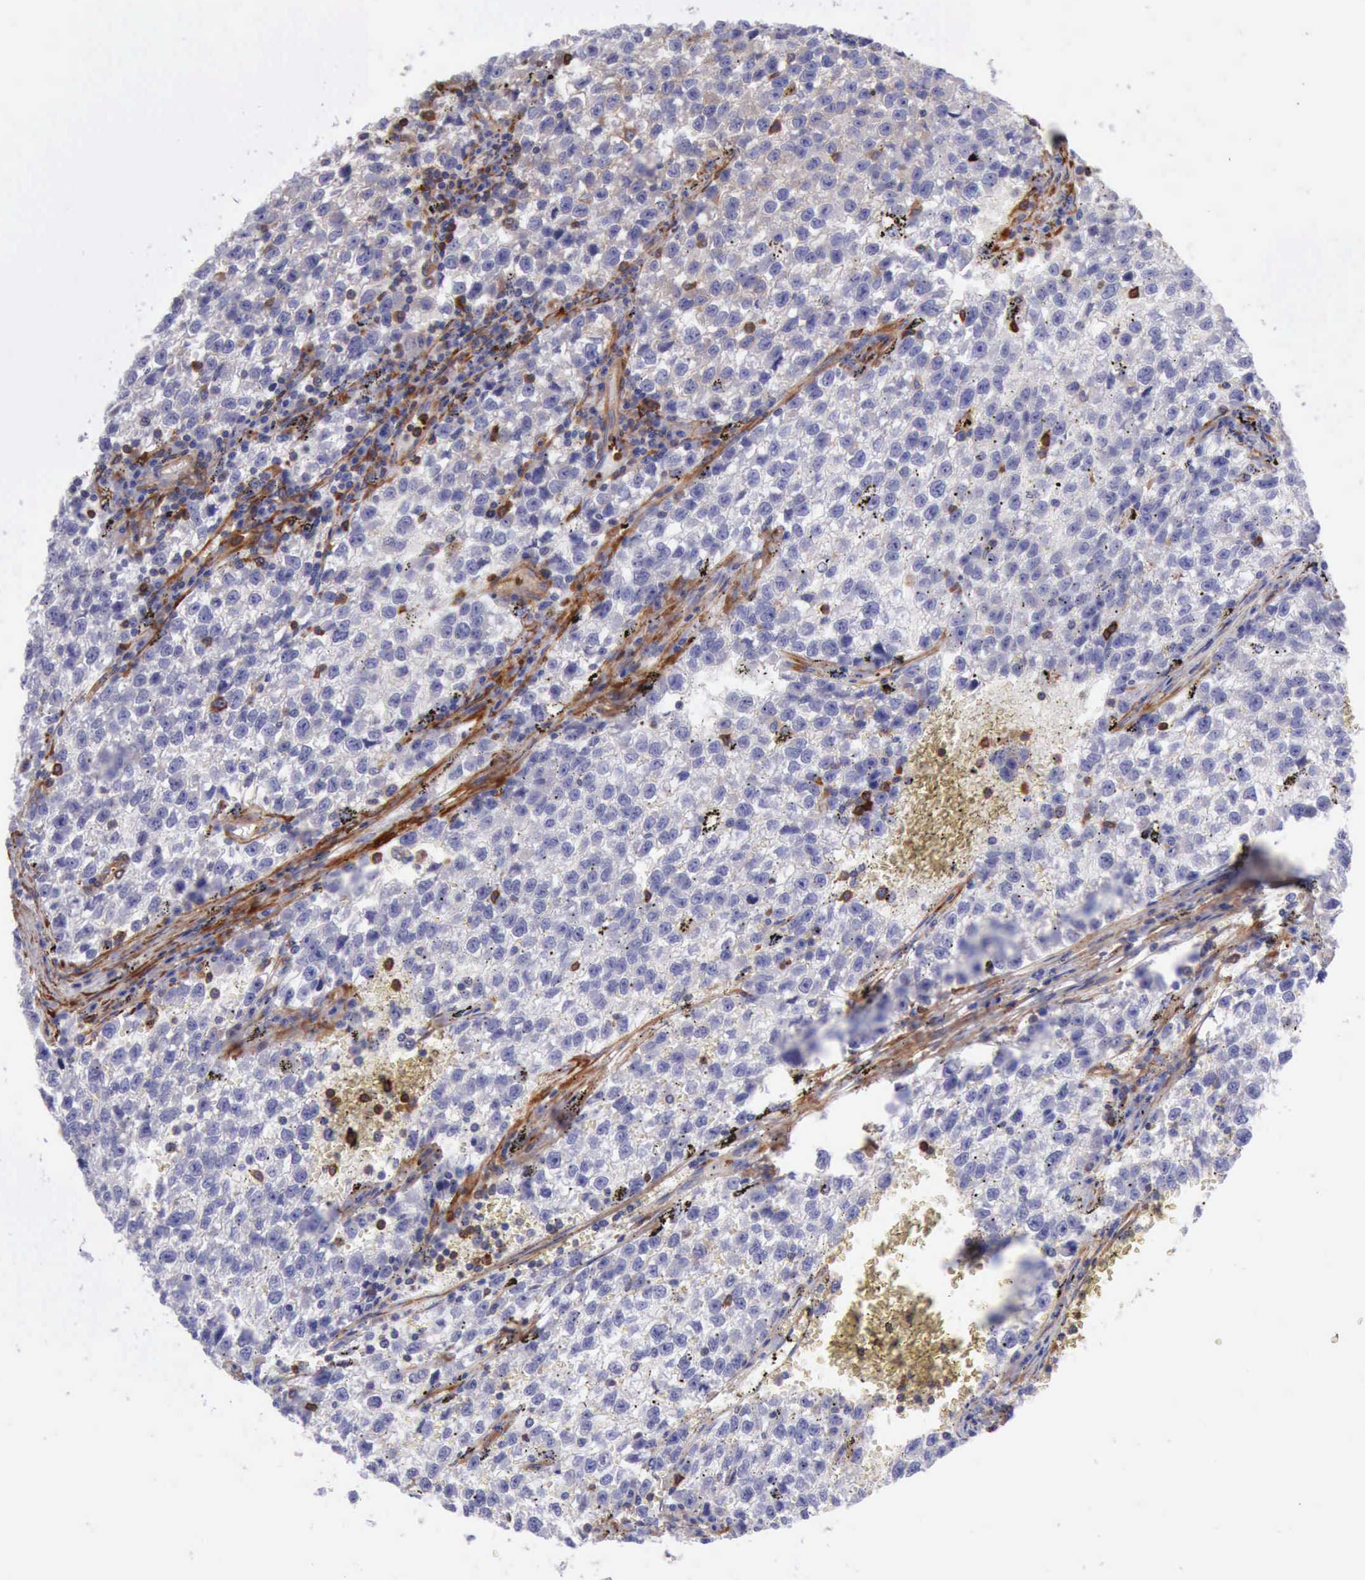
{"staining": {"intensity": "moderate", "quantity": ">75%", "location": "cytoplasmic/membranous"}, "tissue": "testis cancer", "cell_type": "Tumor cells", "image_type": "cancer", "snomed": [{"axis": "morphology", "description": "Seminoma, NOS"}, {"axis": "topography", "description": "Testis"}], "caption": "Seminoma (testis) stained with a brown dye shows moderate cytoplasmic/membranous positive expression in about >75% of tumor cells.", "gene": "FLNA", "patient": {"sex": "male", "age": 35}}